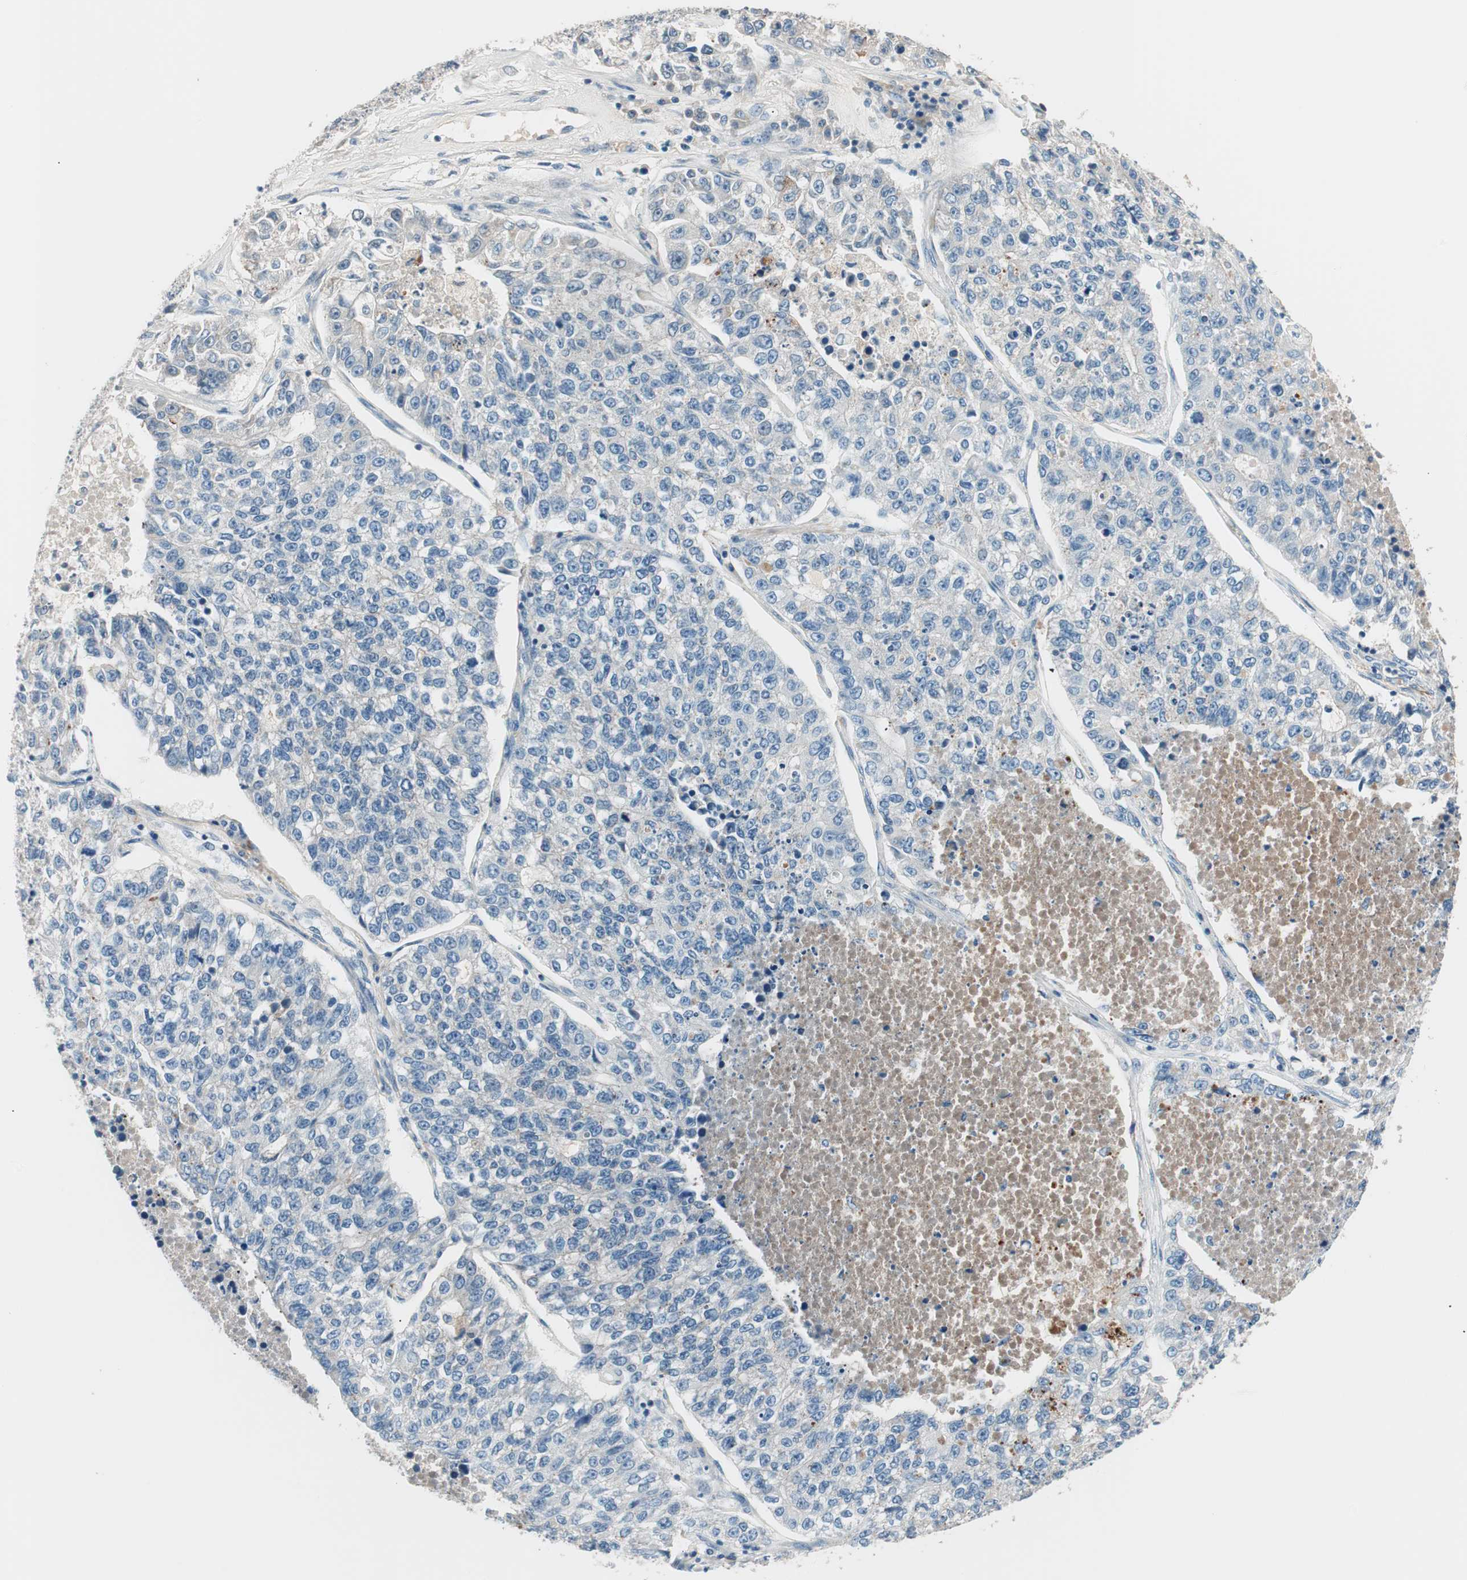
{"staining": {"intensity": "negative", "quantity": "none", "location": "none"}, "tissue": "lung cancer", "cell_type": "Tumor cells", "image_type": "cancer", "snomed": [{"axis": "morphology", "description": "Adenocarcinoma, NOS"}, {"axis": "topography", "description": "Lung"}], "caption": "Tumor cells show no significant protein staining in lung adenocarcinoma. Brightfield microscopy of IHC stained with DAB (3,3'-diaminobenzidine) (brown) and hematoxylin (blue), captured at high magnification.", "gene": "RAD54B", "patient": {"sex": "male", "age": 49}}